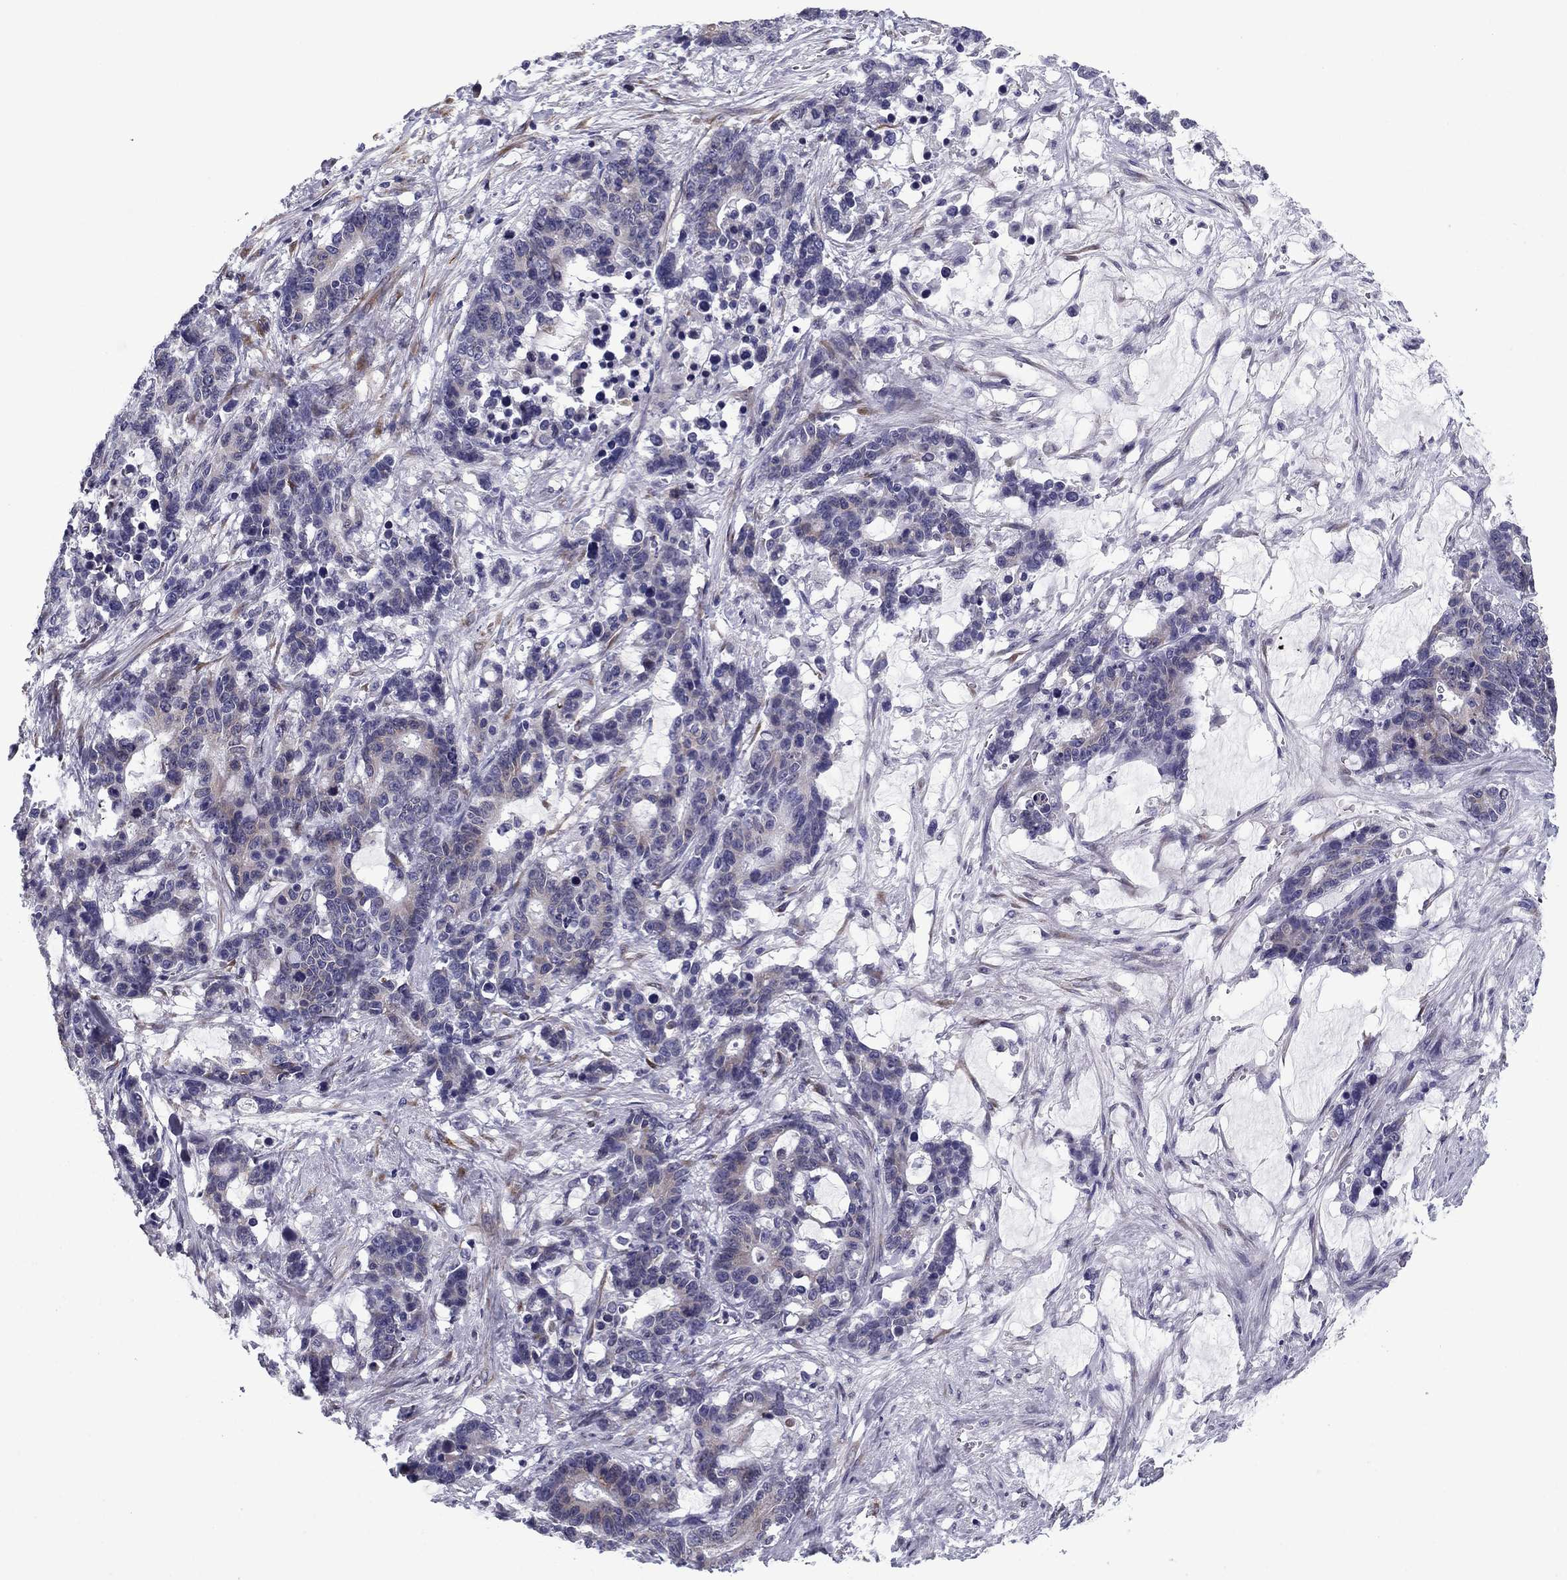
{"staining": {"intensity": "weak", "quantity": "<25%", "location": "cytoplasmic/membranous"}, "tissue": "stomach cancer", "cell_type": "Tumor cells", "image_type": "cancer", "snomed": [{"axis": "morphology", "description": "Normal tissue, NOS"}, {"axis": "morphology", "description": "Adenocarcinoma, NOS"}, {"axis": "topography", "description": "Stomach"}], "caption": "The photomicrograph reveals no staining of tumor cells in stomach cancer.", "gene": "TMED3", "patient": {"sex": "female", "age": 64}}